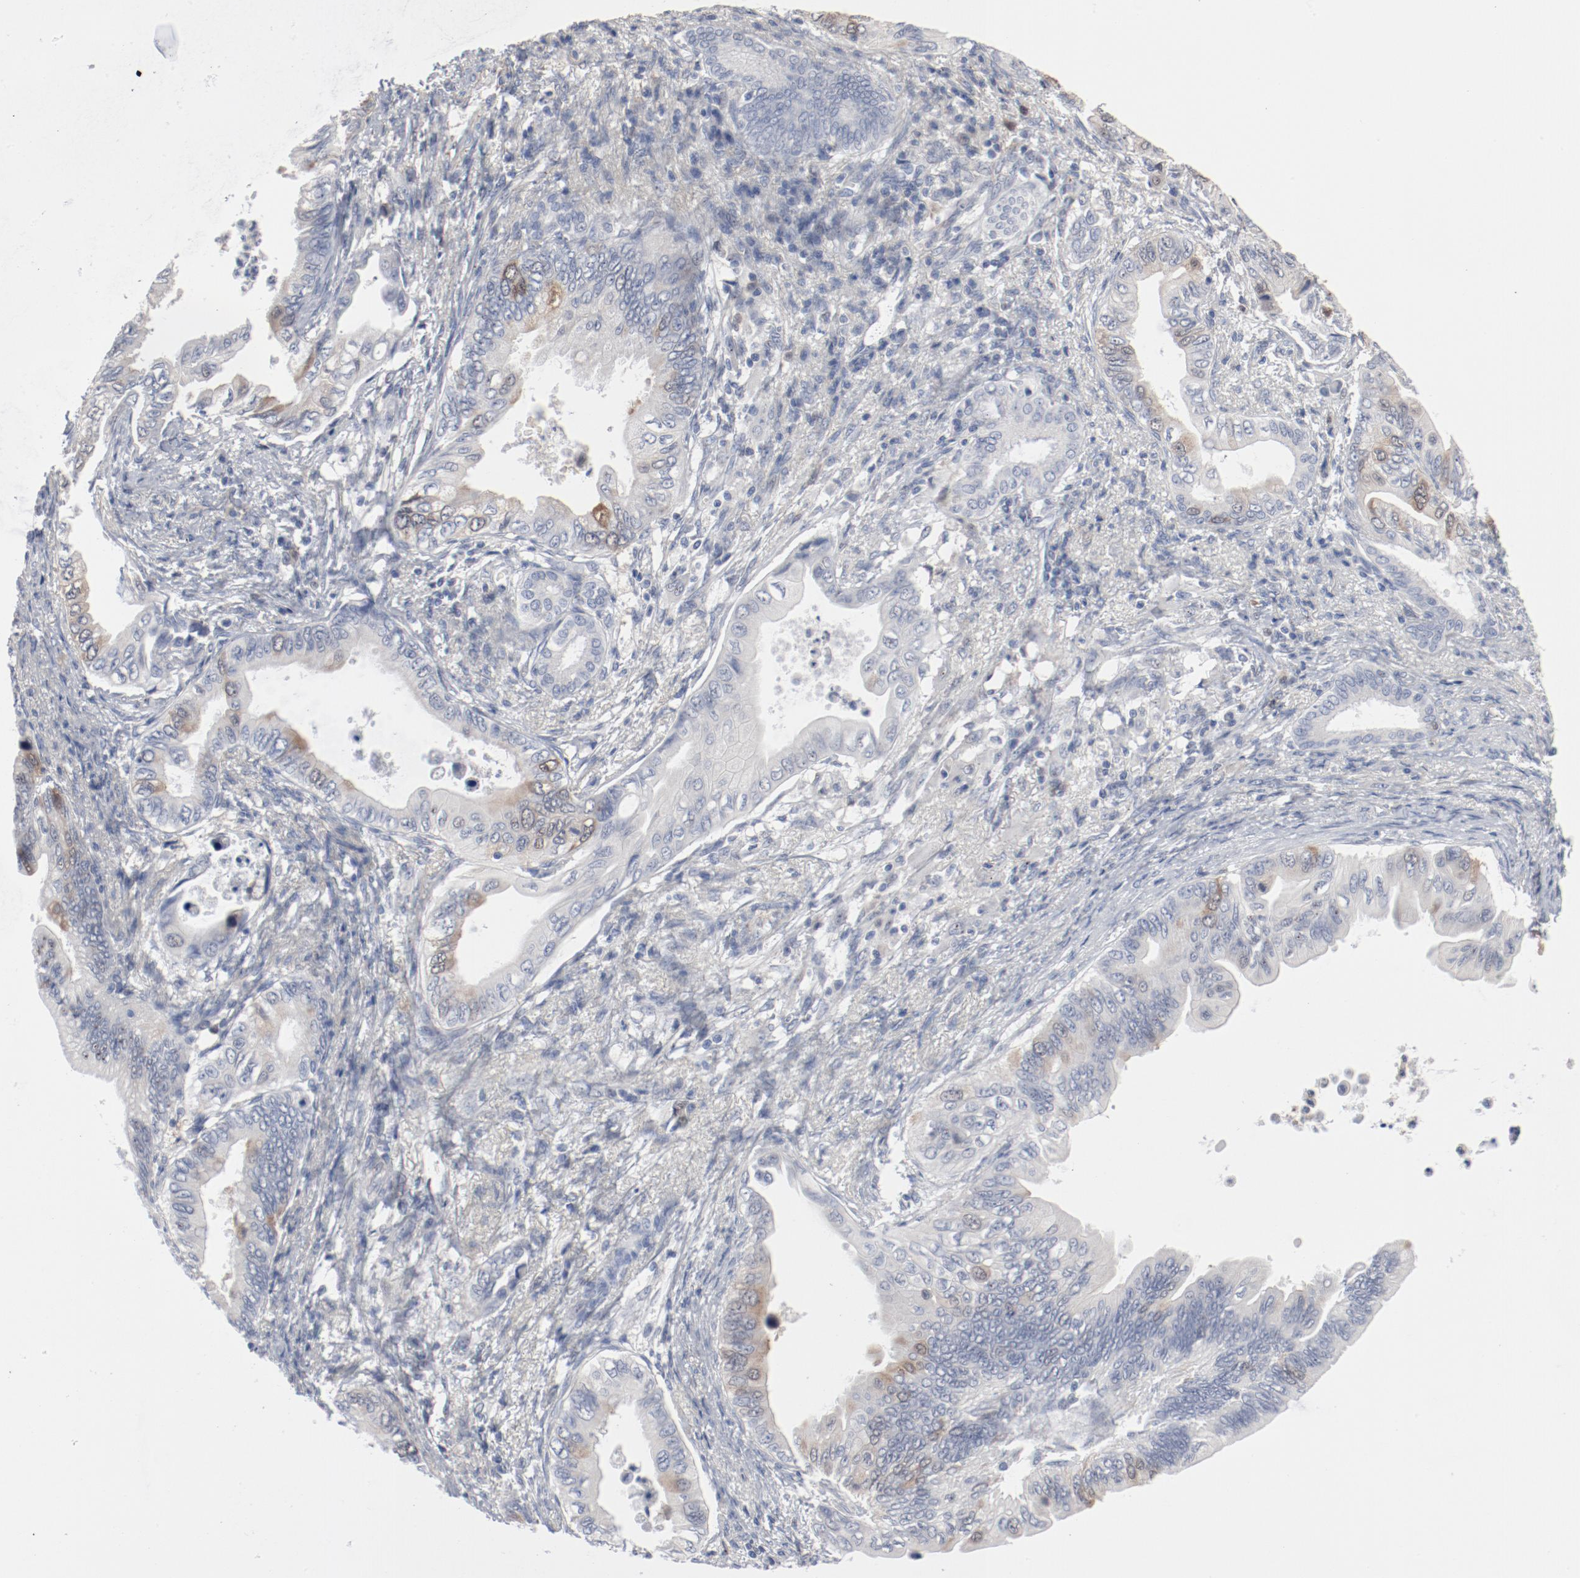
{"staining": {"intensity": "weak", "quantity": "<25%", "location": "nuclear"}, "tissue": "pancreatic cancer", "cell_type": "Tumor cells", "image_type": "cancer", "snomed": [{"axis": "morphology", "description": "Adenocarcinoma, NOS"}, {"axis": "topography", "description": "Pancreas"}], "caption": "There is no significant staining in tumor cells of adenocarcinoma (pancreatic).", "gene": "CDK1", "patient": {"sex": "female", "age": 66}}